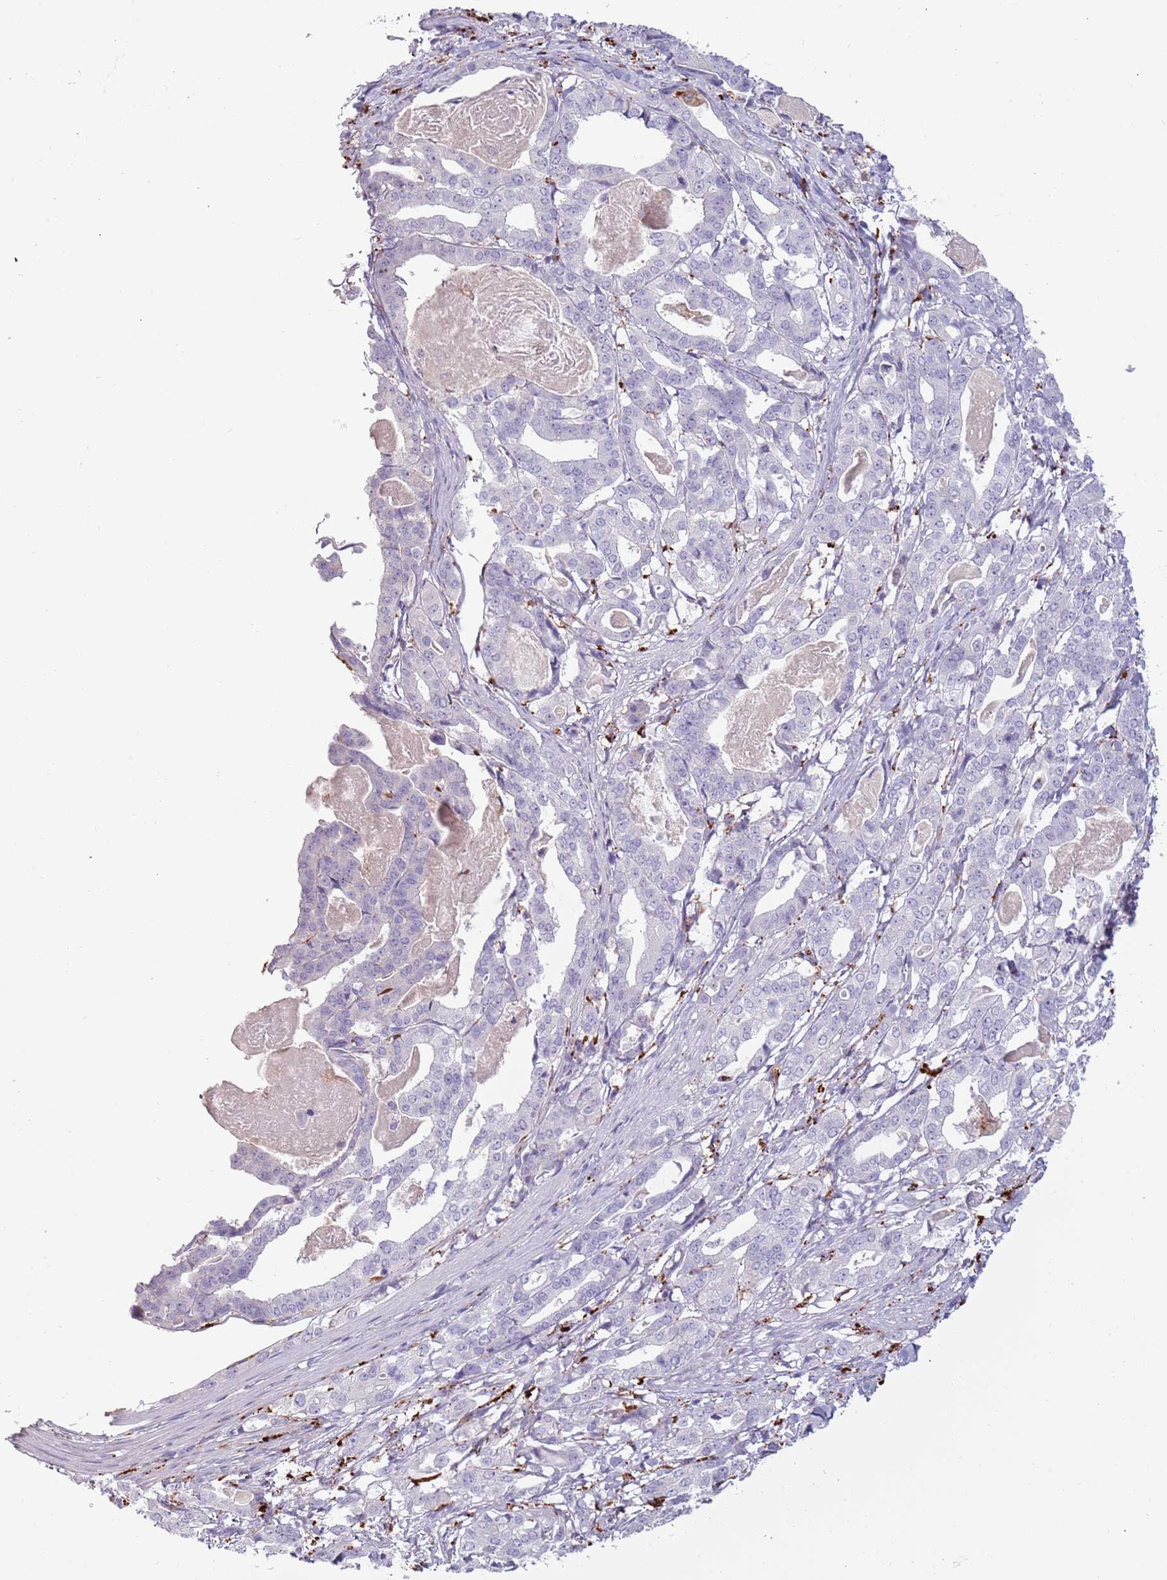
{"staining": {"intensity": "negative", "quantity": "none", "location": "none"}, "tissue": "stomach cancer", "cell_type": "Tumor cells", "image_type": "cancer", "snomed": [{"axis": "morphology", "description": "Adenocarcinoma, NOS"}, {"axis": "topography", "description": "Stomach"}], "caption": "This is an IHC image of human stomach adenocarcinoma. There is no positivity in tumor cells.", "gene": "NWD2", "patient": {"sex": "male", "age": 48}}